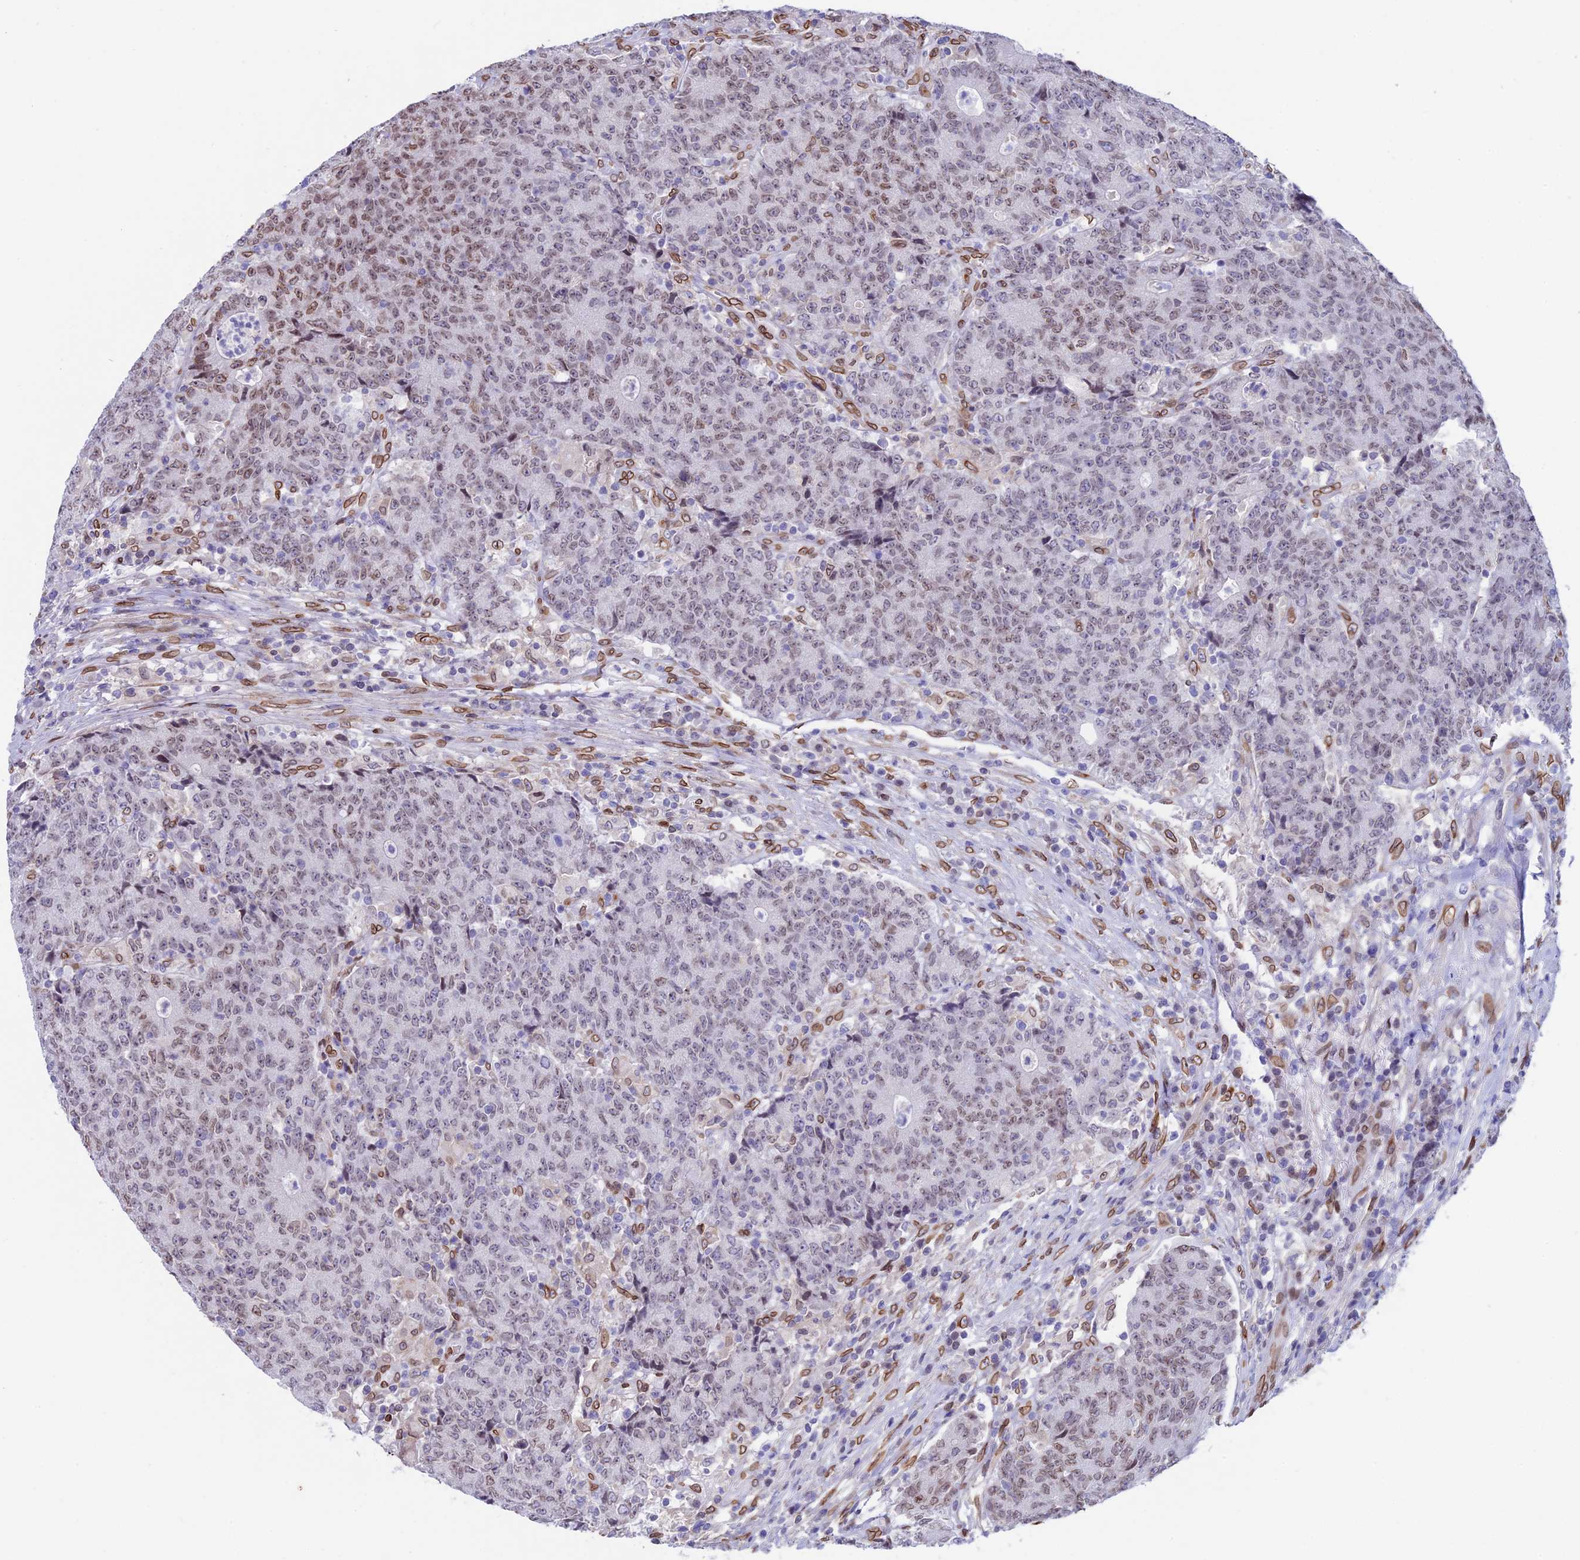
{"staining": {"intensity": "weak", "quantity": "25%-75%", "location": "nuclear"}, "tissue": "colorectal cancer", "cell_type": "Tumor cells", "image_type": "cancer", "snomed": [{"axis": "morphology", "description": "Adenocarcinoma, NOS"}, {"axis": "topography", "description": "Colon"}], "caption": "Protein staining exhibits weak nuclear positivity in approximately 25%-75% of tumor cells in colorectal cancer (adenocarcinoma).", "gene": "TMPRSS7", "patient": {"sex": "female", "age": 75}}